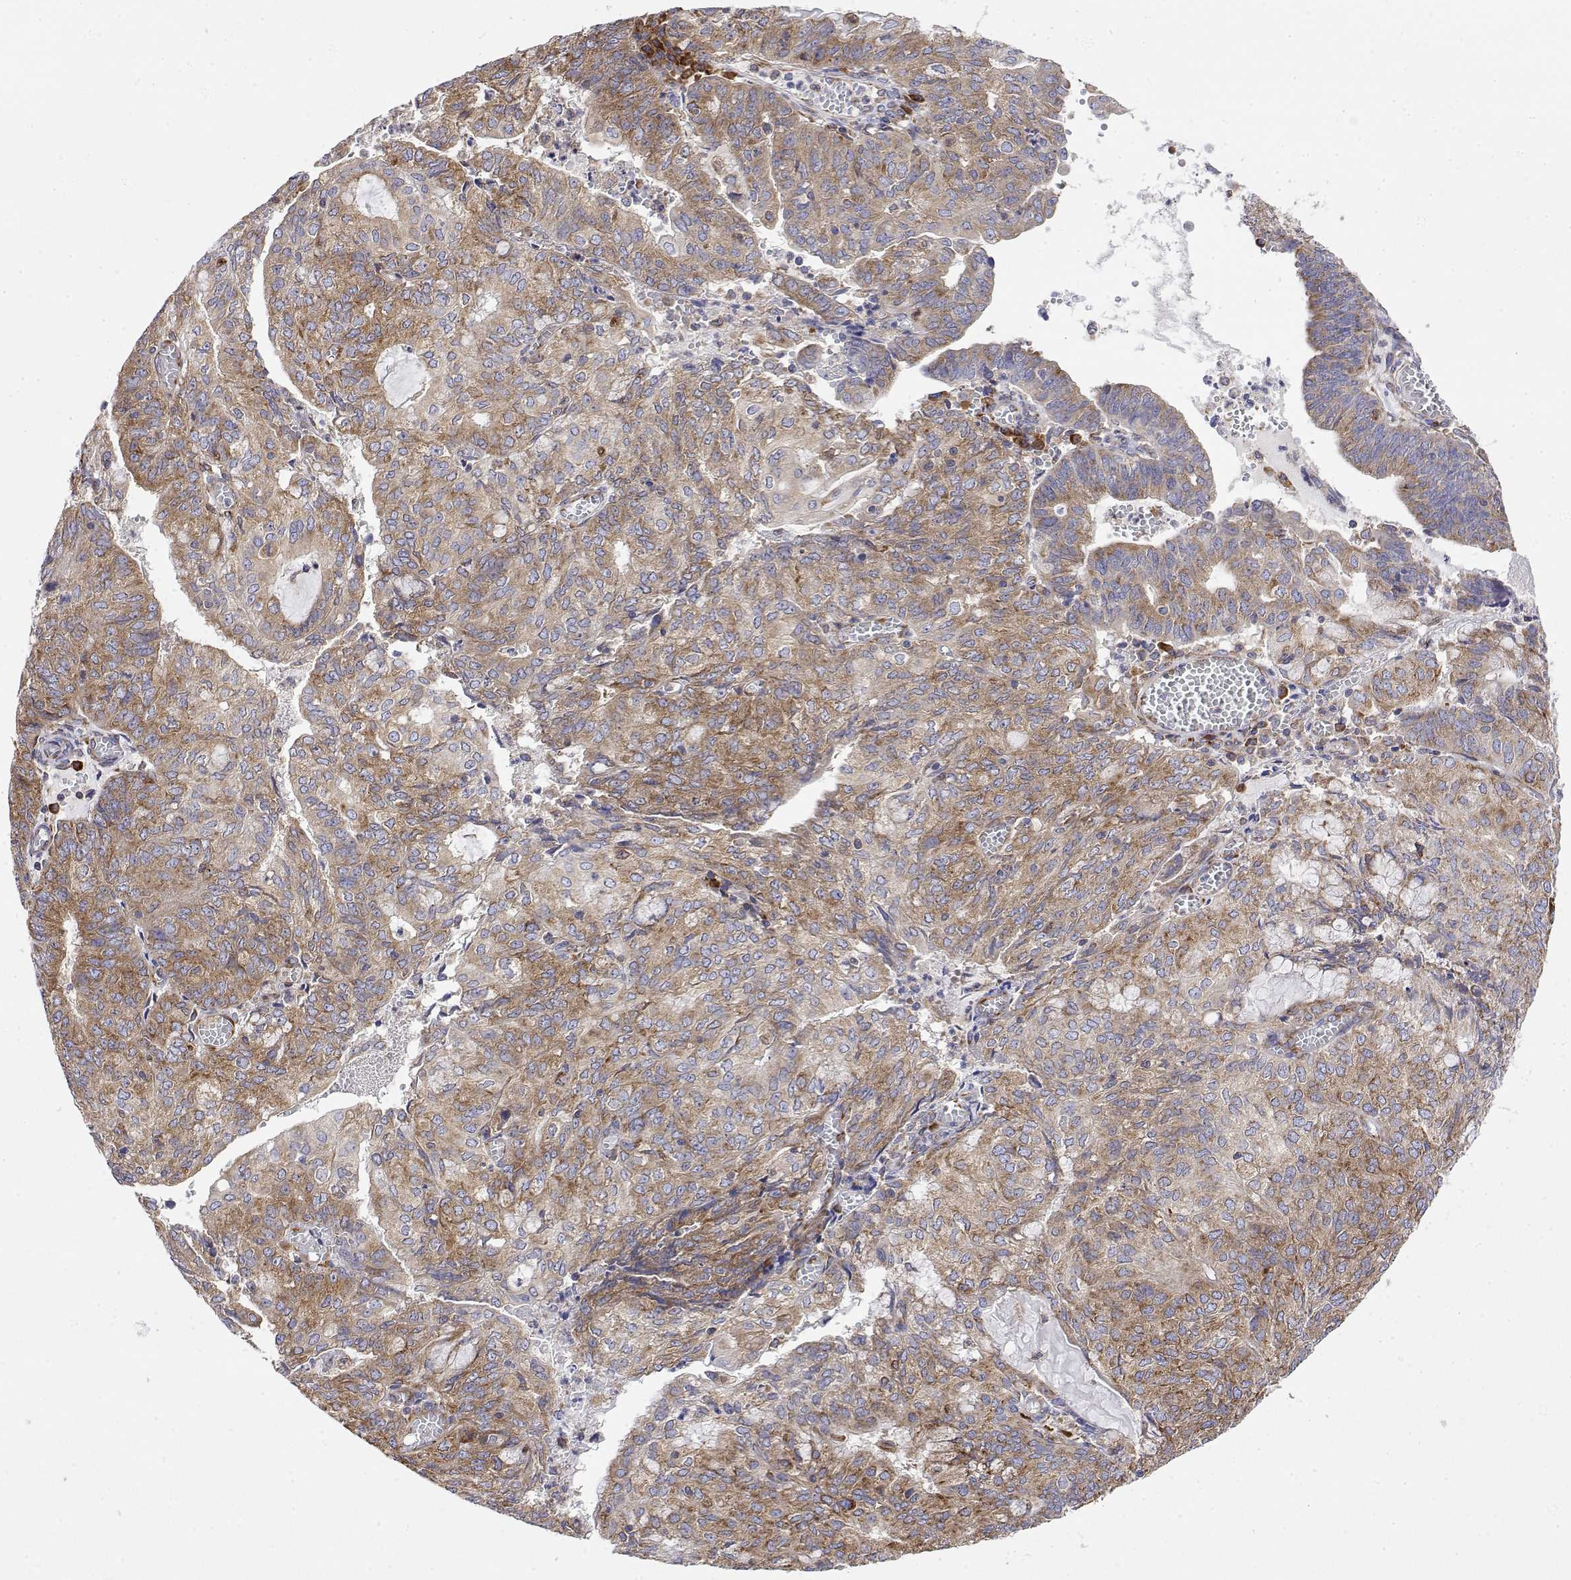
{"staining": {"intensity": "moderate", "quantity": ">75%", "location": "cytoplasmic/membranous"}, "tissue": "endometrial cancer", "cell_type": "Tumor cells", "image_type": "cancer", "snomed": [{"axis": "morphology", "description": "Adenocarcinoma, NOS"}, {"axis": "topography", "description": "Endometrium"}], "caption": "Endometrial adenocarcinoma stained with DAB immunohistochemistry (IHC) exhibits medium levels of moderate cytoplasmic/membranous staining in about >75% of tumor cells.", "gene": "EEF1G", "patient": {"sex": "female", "age": 82}}